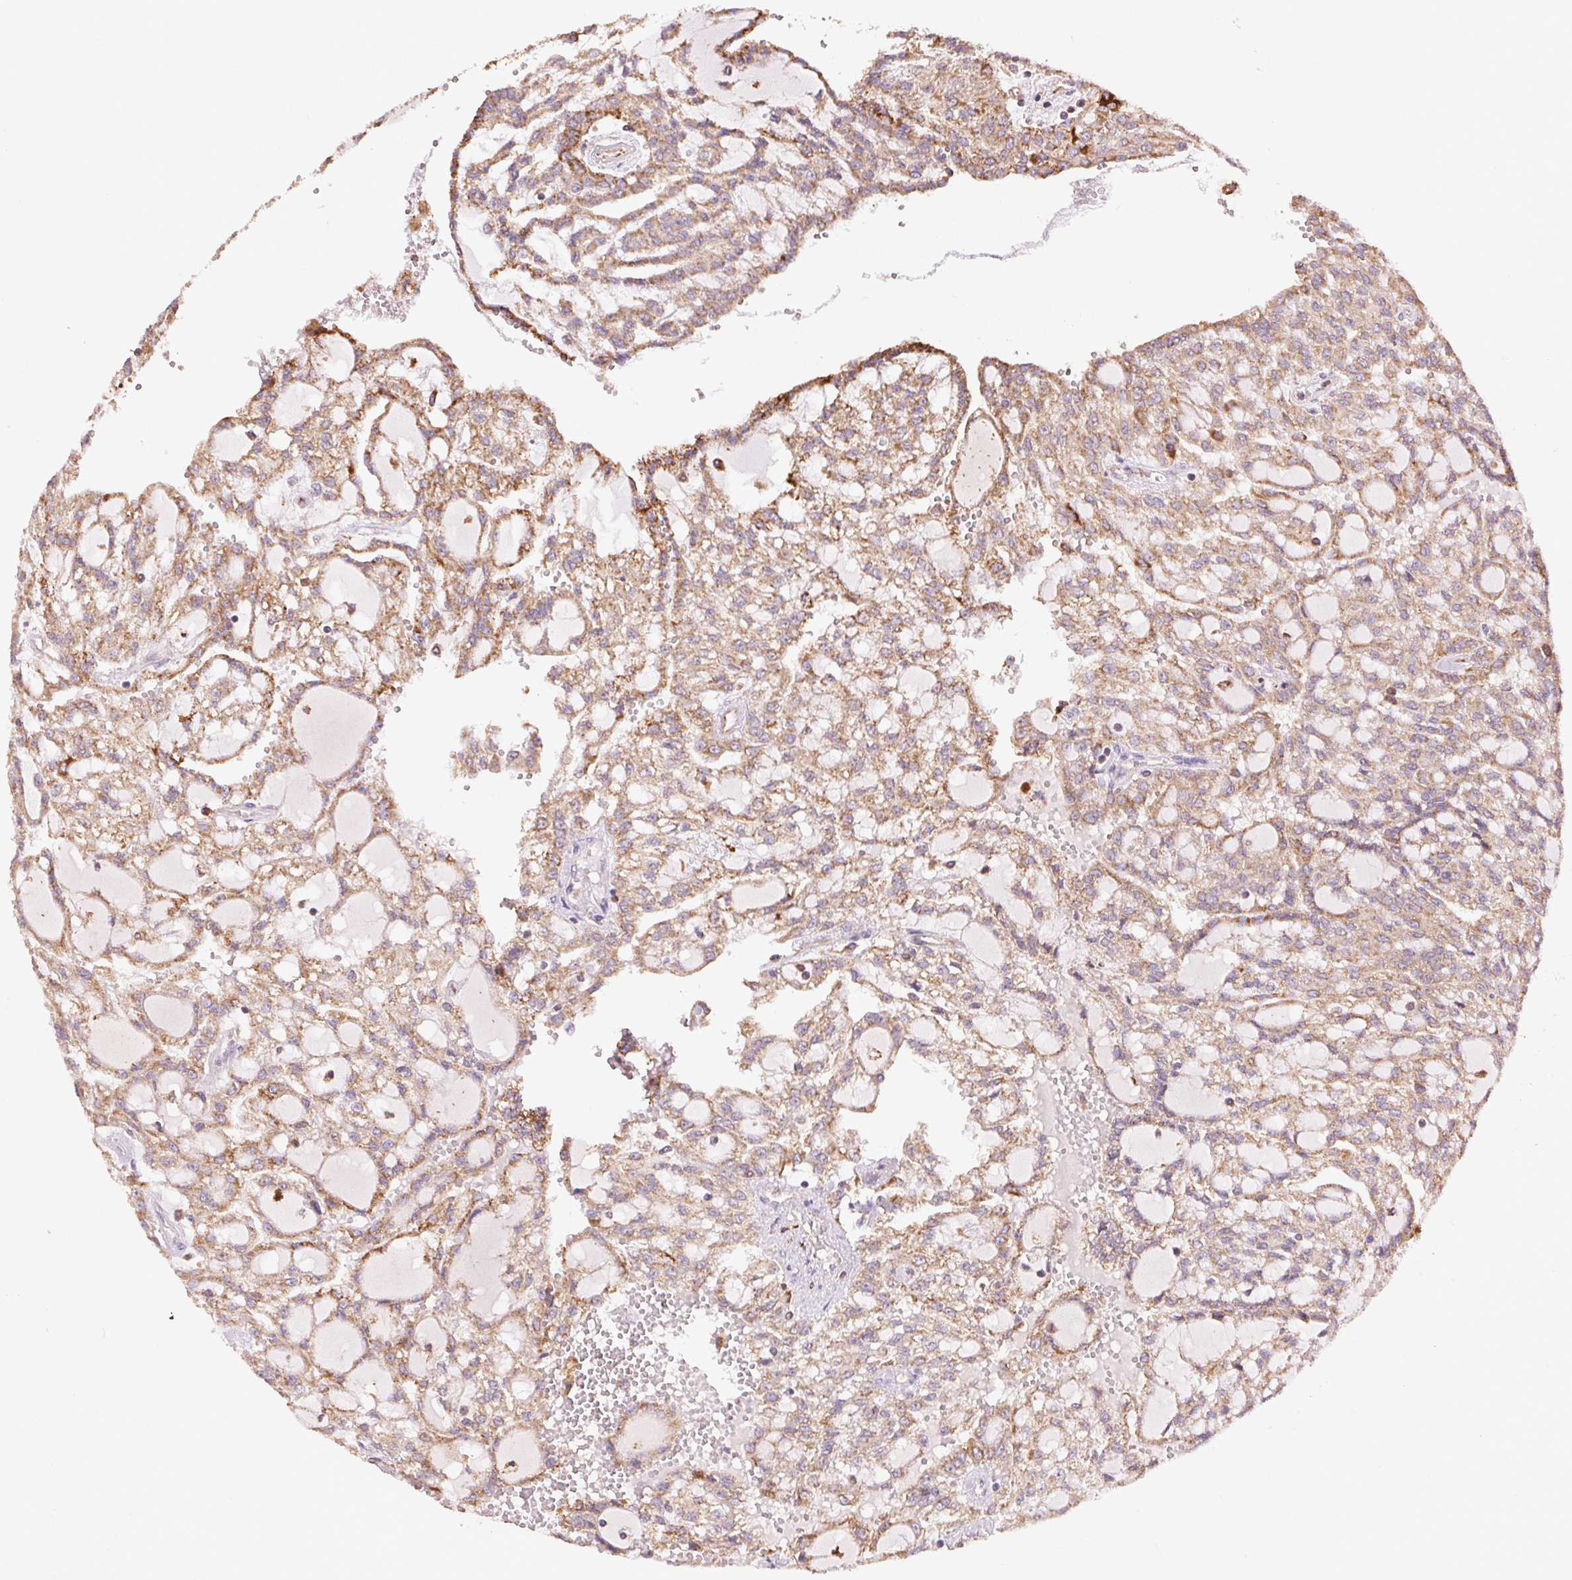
{"staining": {"intensity": "moderate", "quantity": ">75%", "location": "cytoplasmic/membranous"}, "tissue": "renal cancer", "cell_type": "Tumor cells", "image_type": "cancer", "snomed": [{"axis": "morphology", "description": "Adenocarcinoma, NOS"}, {"axis": "topography", "description": "Kidney"}], "caption": "Protein staining of renal cancer (adenocarcinoma) tissue reveals moderate cytoplasmic/membranous staining in approximately >75% of tumor cells.", "gene": "FNBP1L", "patient": {"sex": "male", "age": 63}}